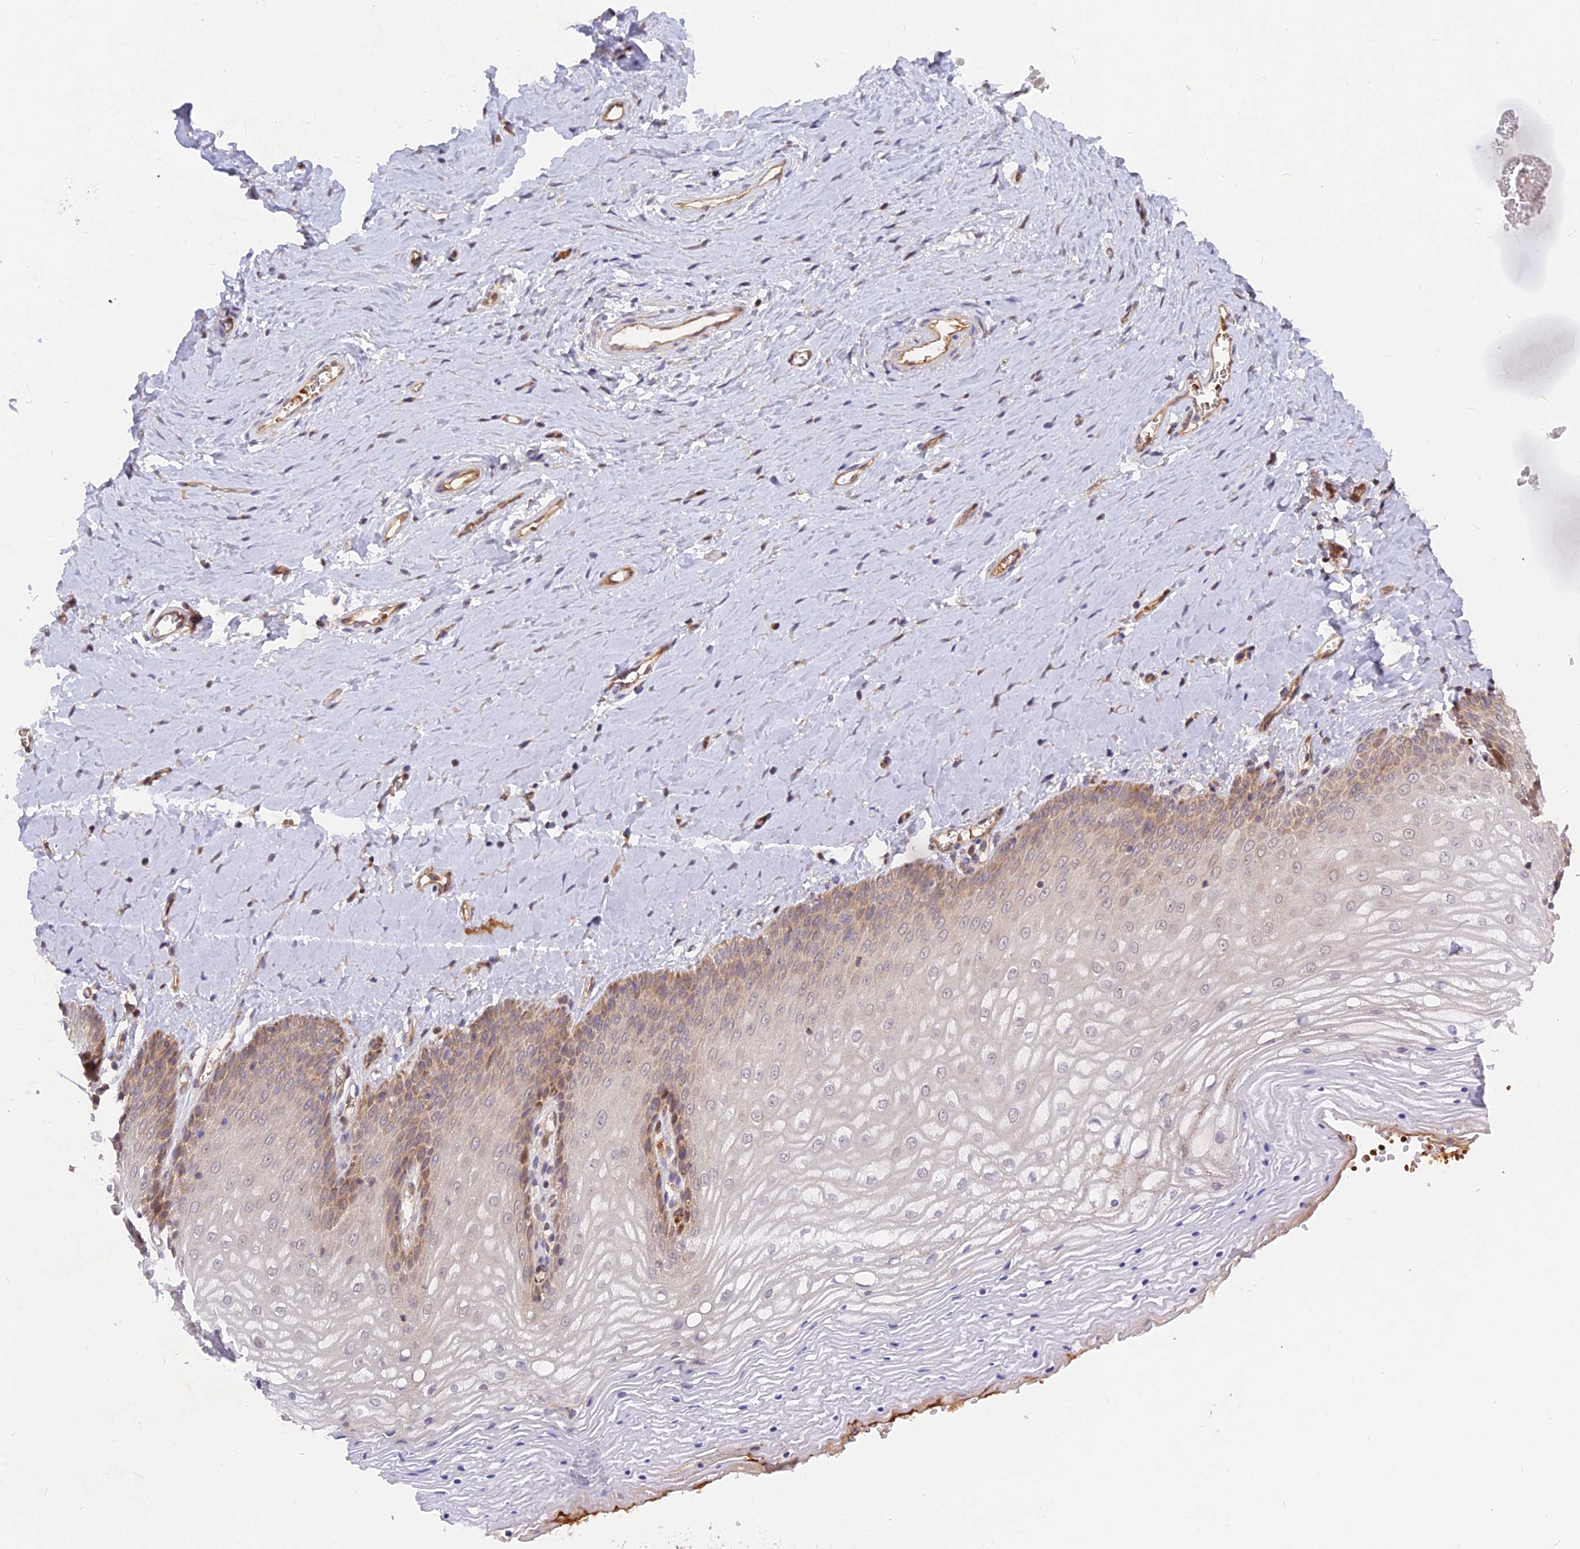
{"staining": {"intensity": "moderate", "quantity": "25%-75%", "location": "cytoplasmic/membranous,nuclear"}, "tissue": "vagina", "cell_type": "Squamous epithelial cells", "image_type": "normal", "snomed": [{"axis": "morphology", "description": "Normal tissue, NOS"}, {"axis": "topography", "description": "Vagina"}], "caption": "Vagina stained with a brown dye shows moderate cytoplasmic/membranous,nuclear positive staining in about 25%-75% of squamous epithelial cells.", "gene": "ARL2BP", "patient": {"sex": "female", "age": 65}}